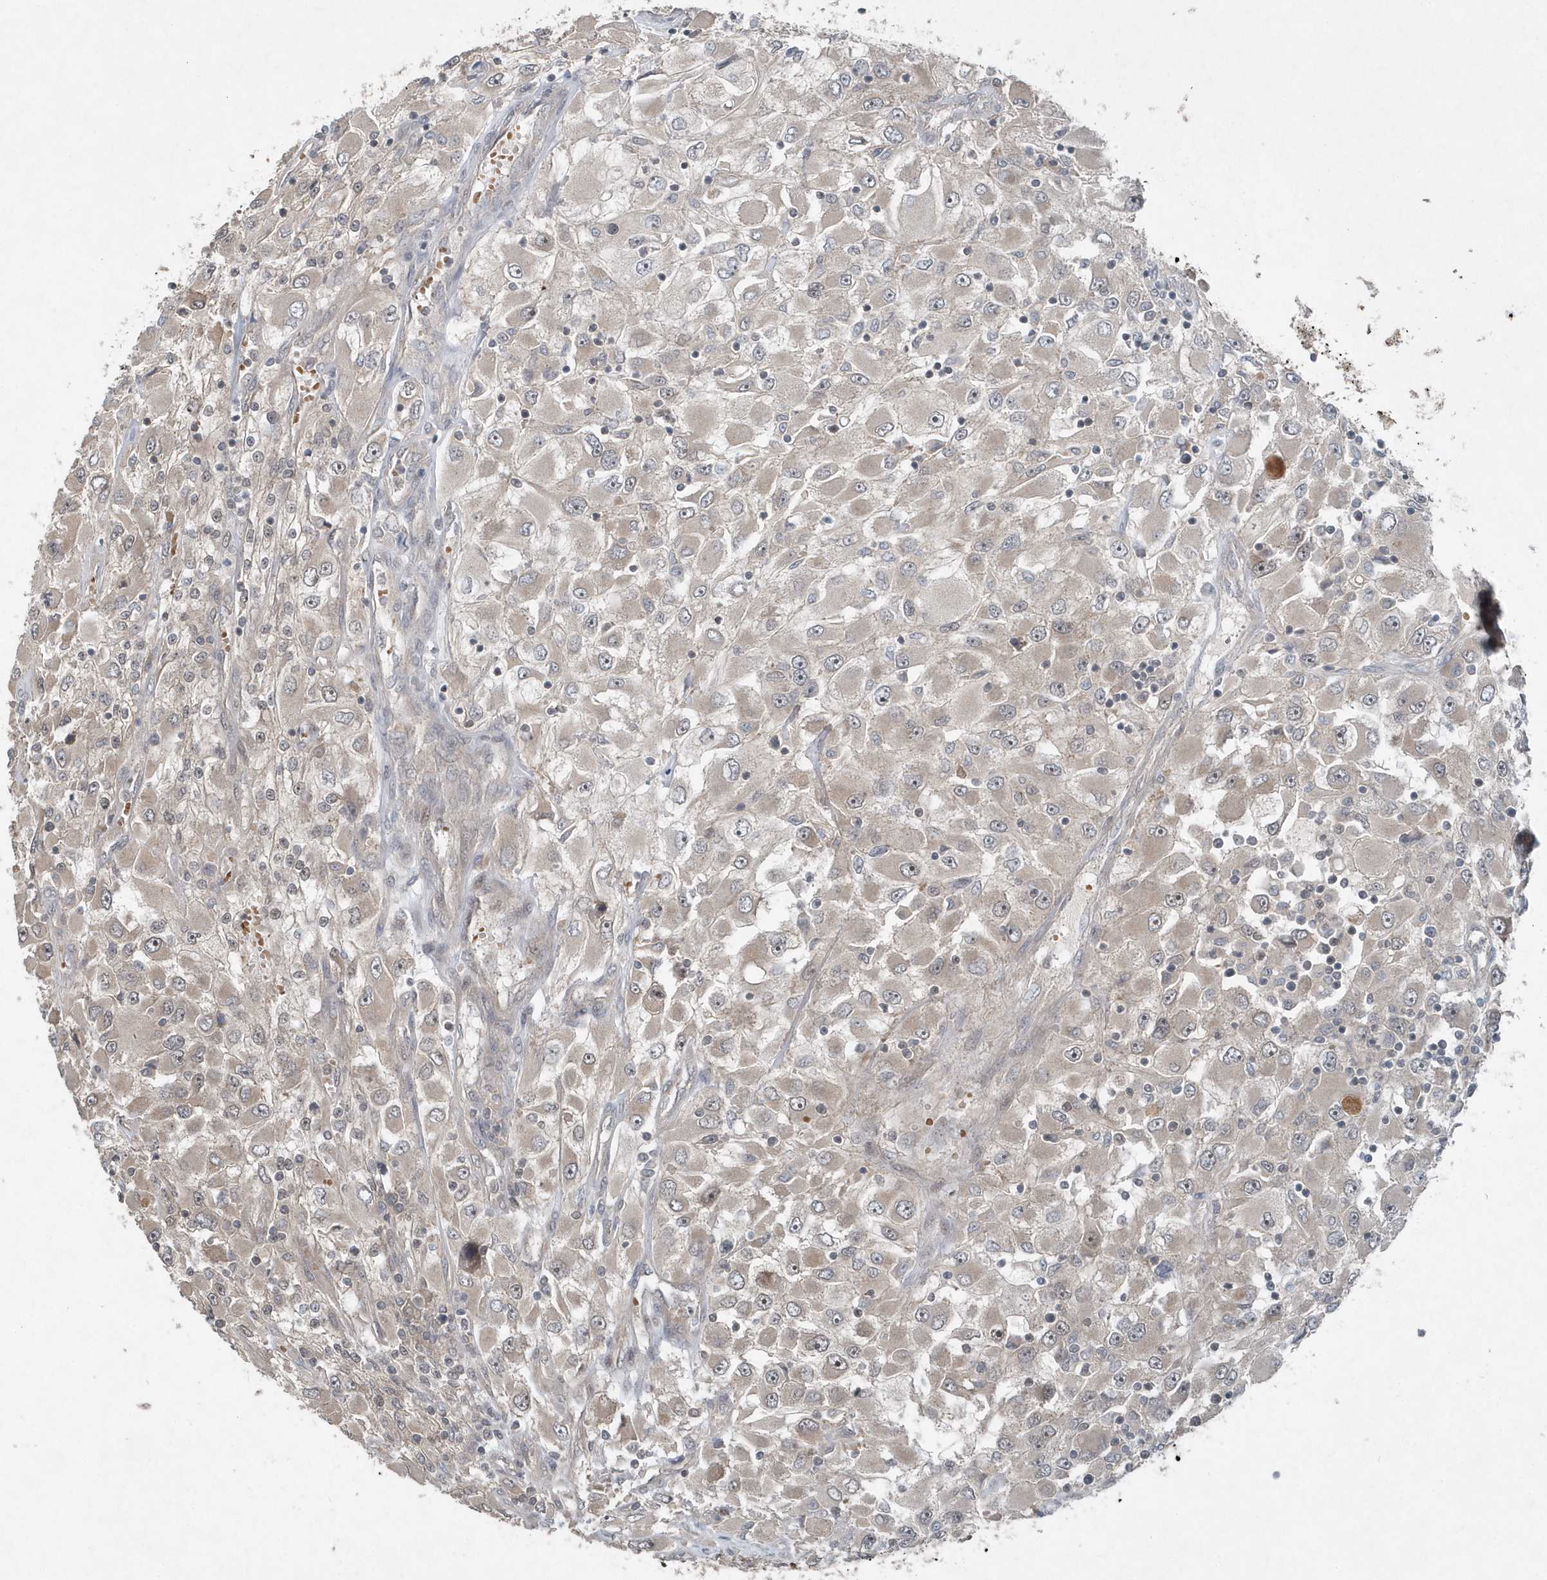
{"staining": {"intensity": "negative", "quantity": "none", "location": "none"}, "tissue": "renal cancer", "cell_type": "Tumor cells", "image_type": "cancer", "snomed": [{"axis": "morphology", "description": "Adenocarcinoma, NOS"}, {"axis": "topography", "description": "Kidney"}], "caption": "A photomicrograph of human renal adenocarcinoma is negative for staining in tumor cells. (DAB immunohistochemistry visualized using brightfield microscopy, high magnification).", "gene": "QTRT2", "patient": {"sex": "female", "age": 52}}